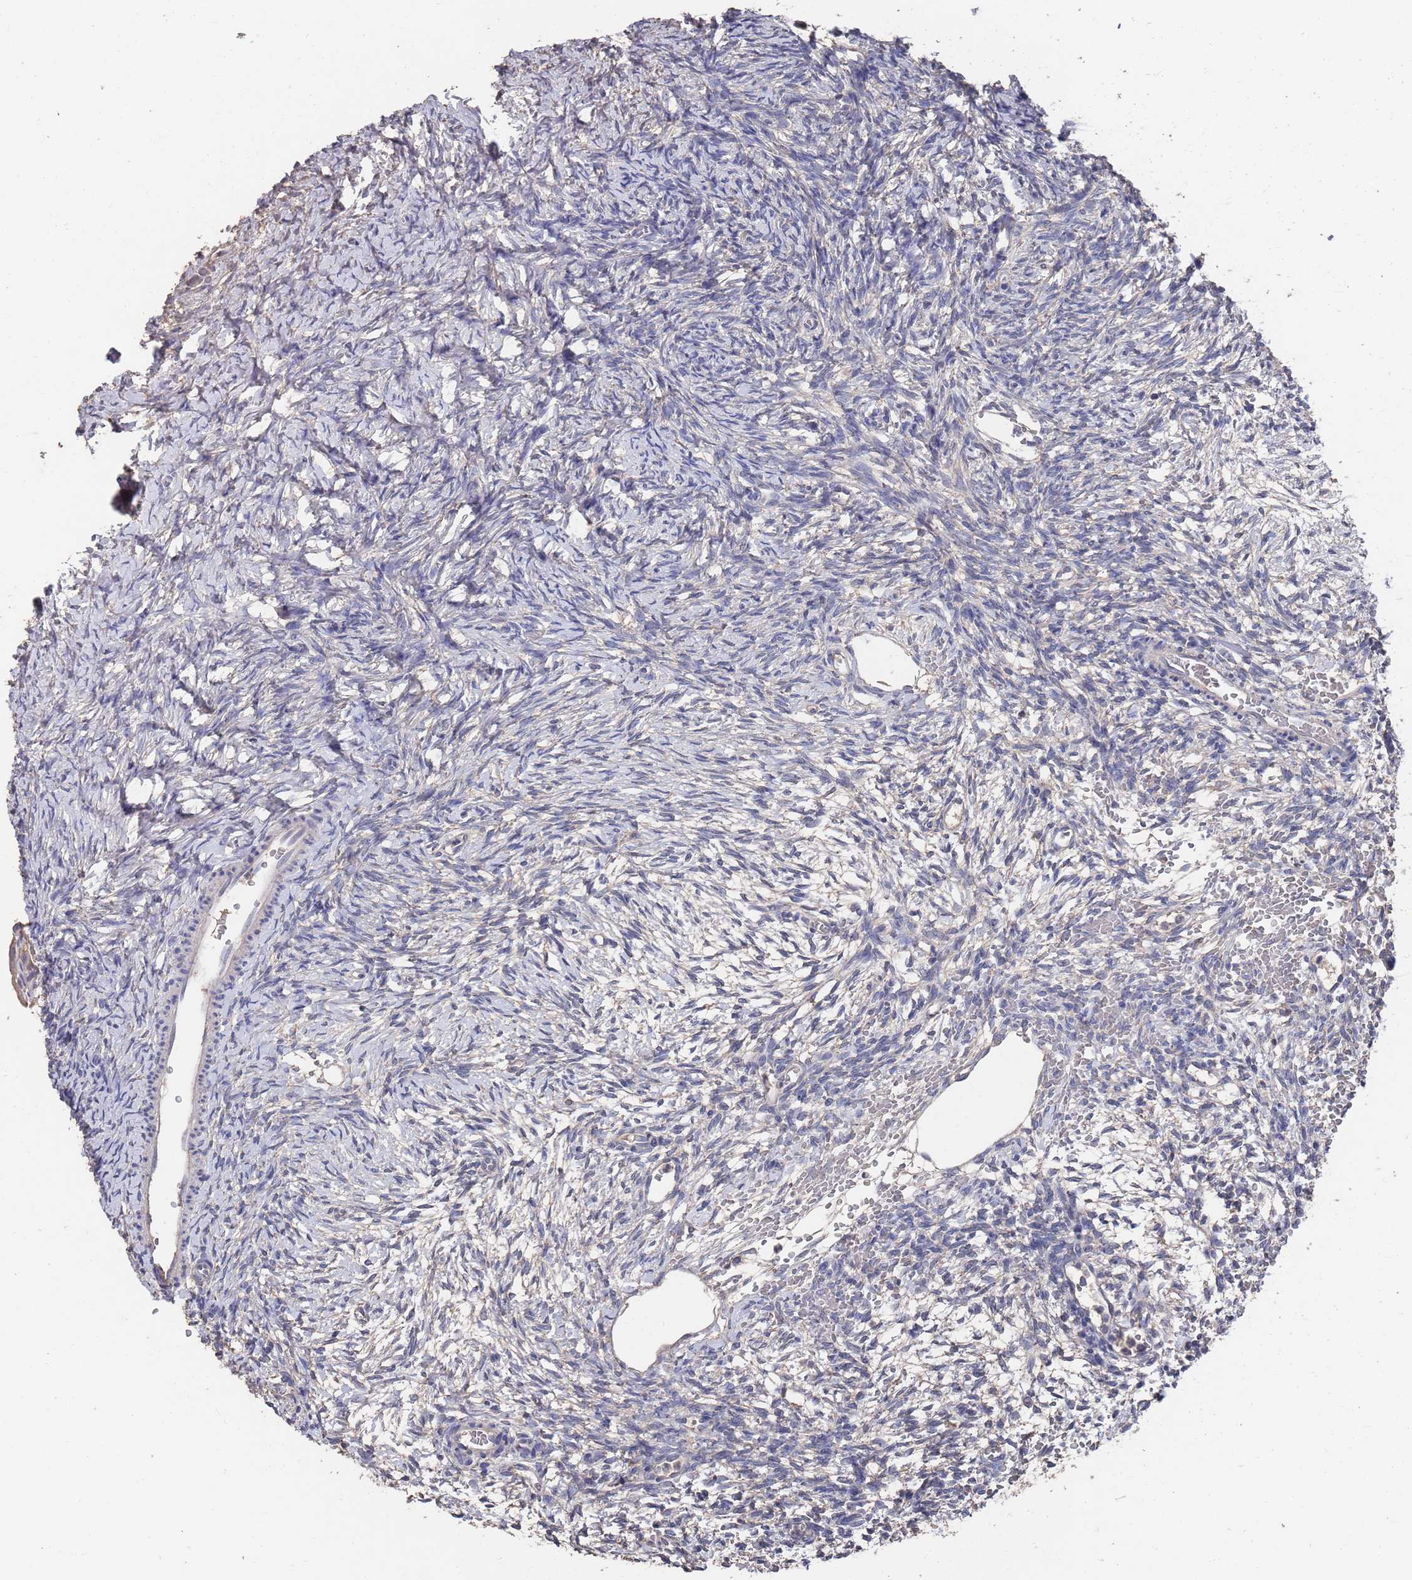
{"staining": {"intensity": "negative", "quantity": "none", "location": "none"}, "tissue": "ovary", "cell_type": "Ovarian stroma cells", "image_type": "normal", "snomed": [{"axis": "morphology", "description": "Normal tissue, NOS"}, {"axis": "topography", "description": "Ovary"}], "caption": "This is an immunohistochemistry image of unremarkable ovary. There is no staining in ovarian stroma cells.", "gene": "BTBD18", "patient": {"sex": "female", "age": 39}}